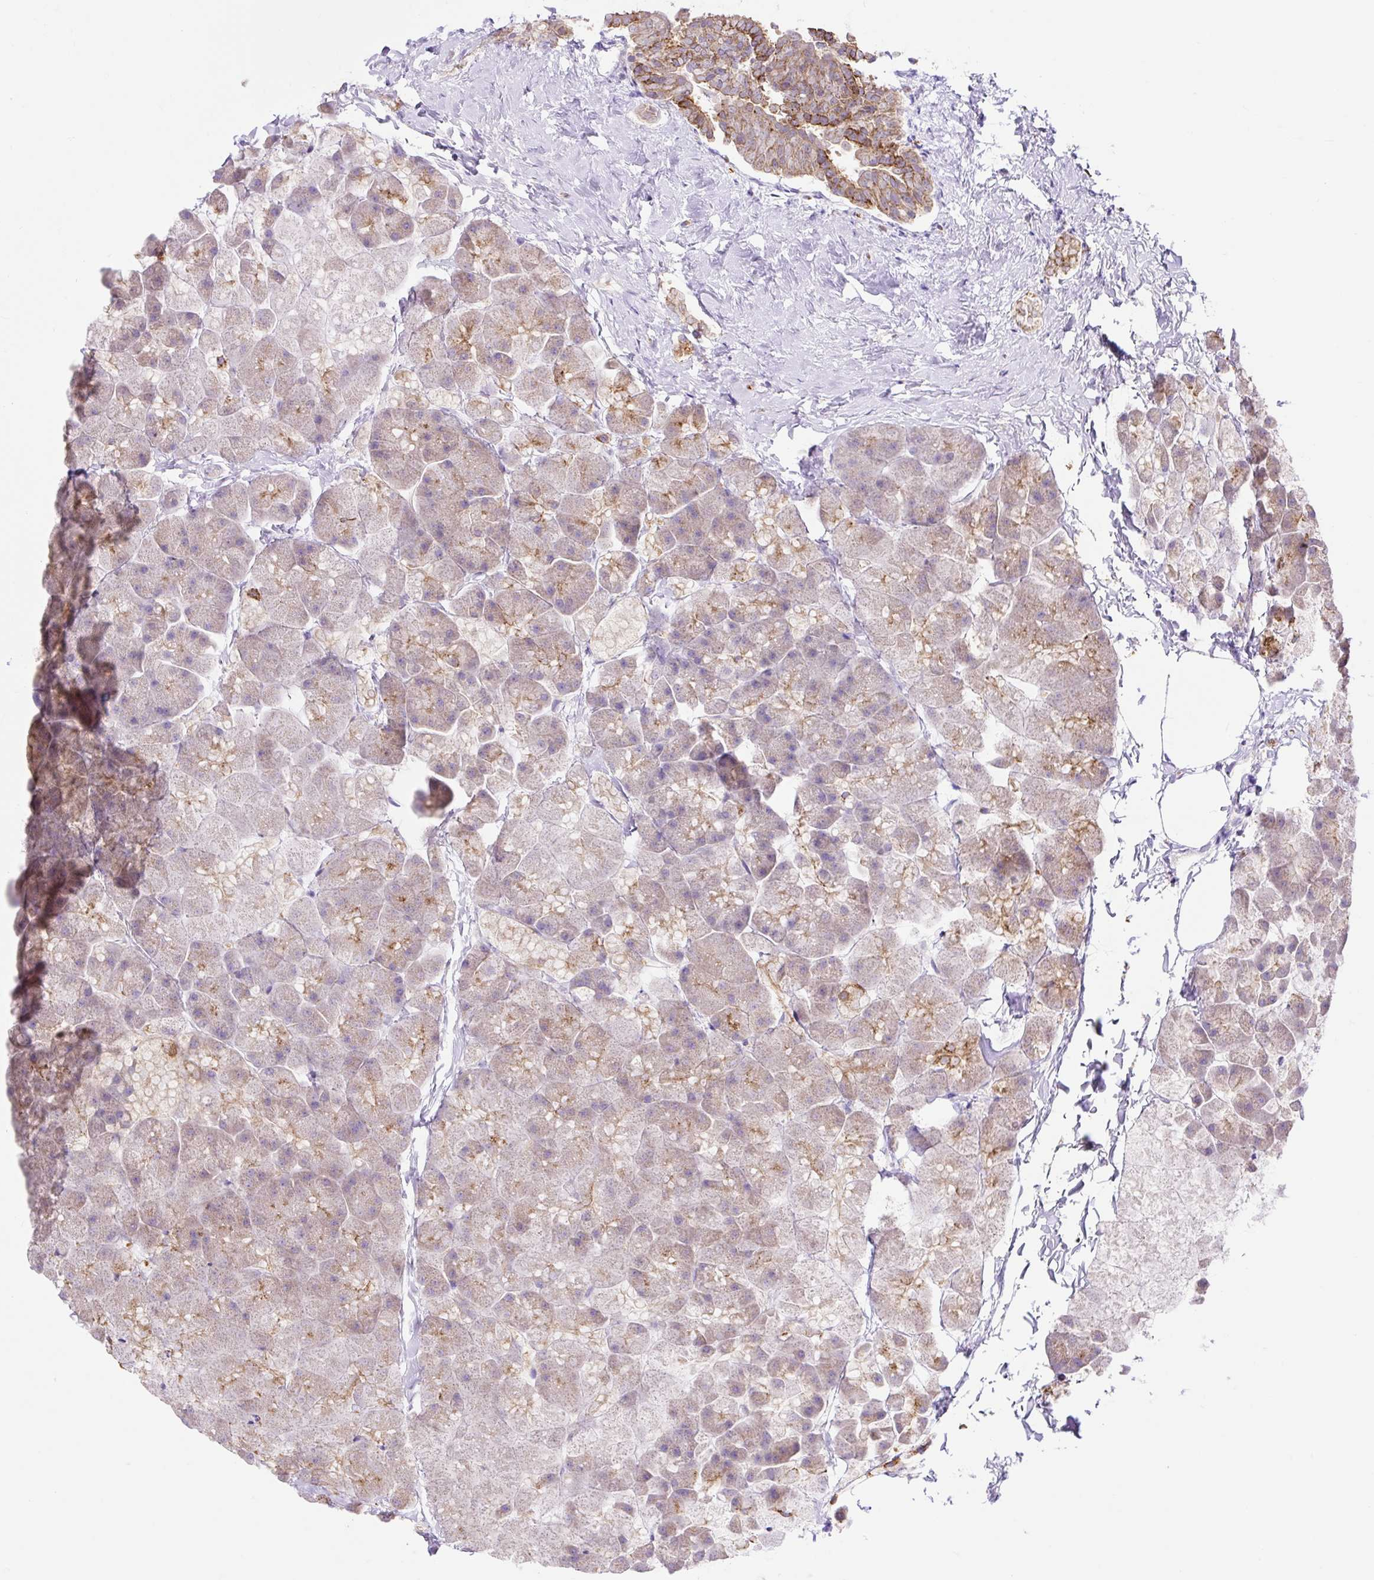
{"staining": {"intensity": "strong", "quantity": "<25%", "location": "cytoplasmic/membranous"}, "tissue": "pancreas", "cell_type": "Exocrine glandular cells", "image_type": "normal", "snomed": [{"axis": "morphology", "description": "Normal tissue, NOS"}, {"axis": "topography", "description": "Pancreas"}], "caption": "Exocrine glandular cells show medium levels of strong cytoplasmic/membranous staining in approximately <25% of cells in normal human pancreas.", "gene": "HIP1R", "patient": {"sex": "male", "age": 35}}